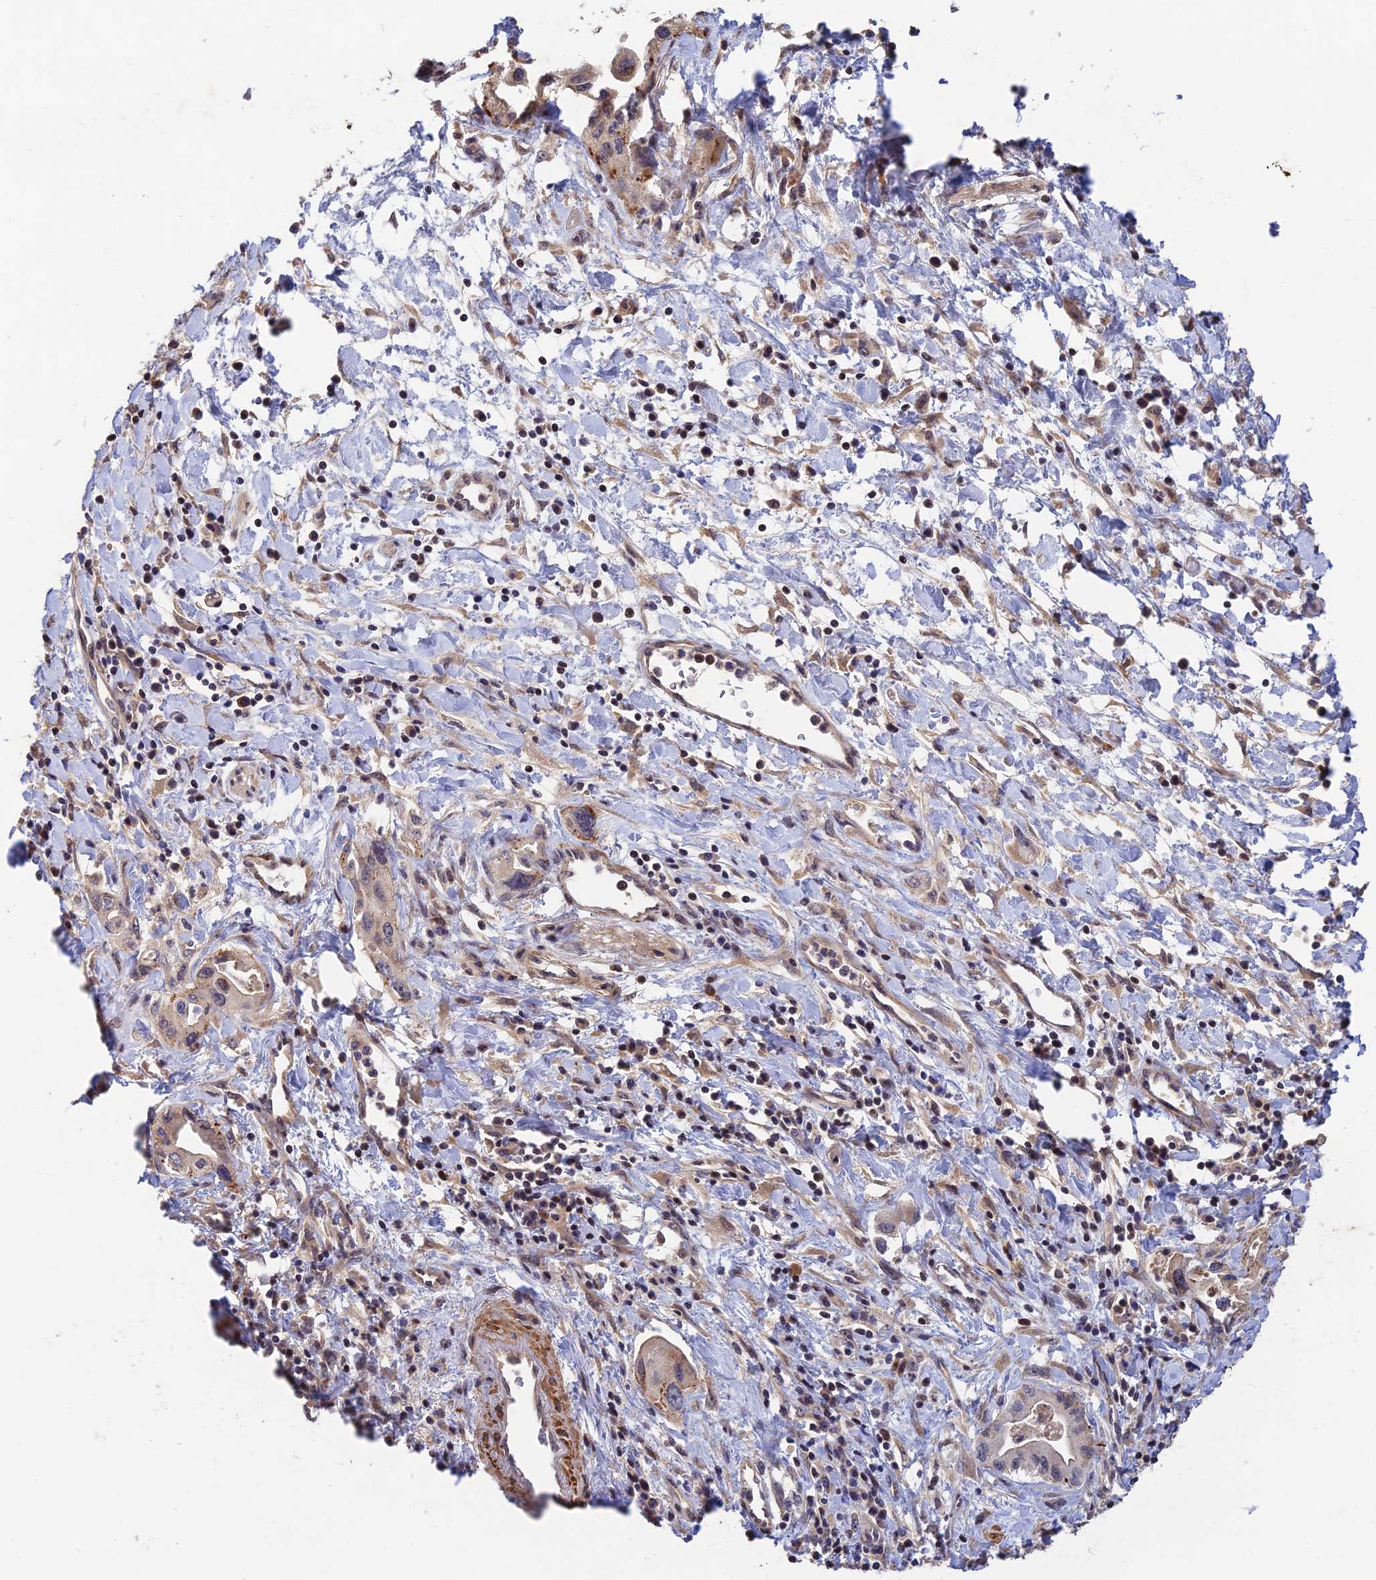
{"staining": {"intensity": "moderate", "quantity": "<25%", "location": "cytoplasmic/membranous"}, "tissue": "pancreatic cancer", "cell_type": "Tumor cells", "image_type": "cancer", "snomed": [{"axis": "morphology", "description": "Adenocarcinoma, NOS"}, {"axis": "topography", "description": "Pancreas"}], "caption": "A photomicrograph showing moderate cytoplasmic/membranous positivity in approximately <25% of tumor cells in pancreatic cancer, as visualized by brown immunohistochemical staining.", "gene": "CWH43", "patient": {"sex": "female", "age": 77}}